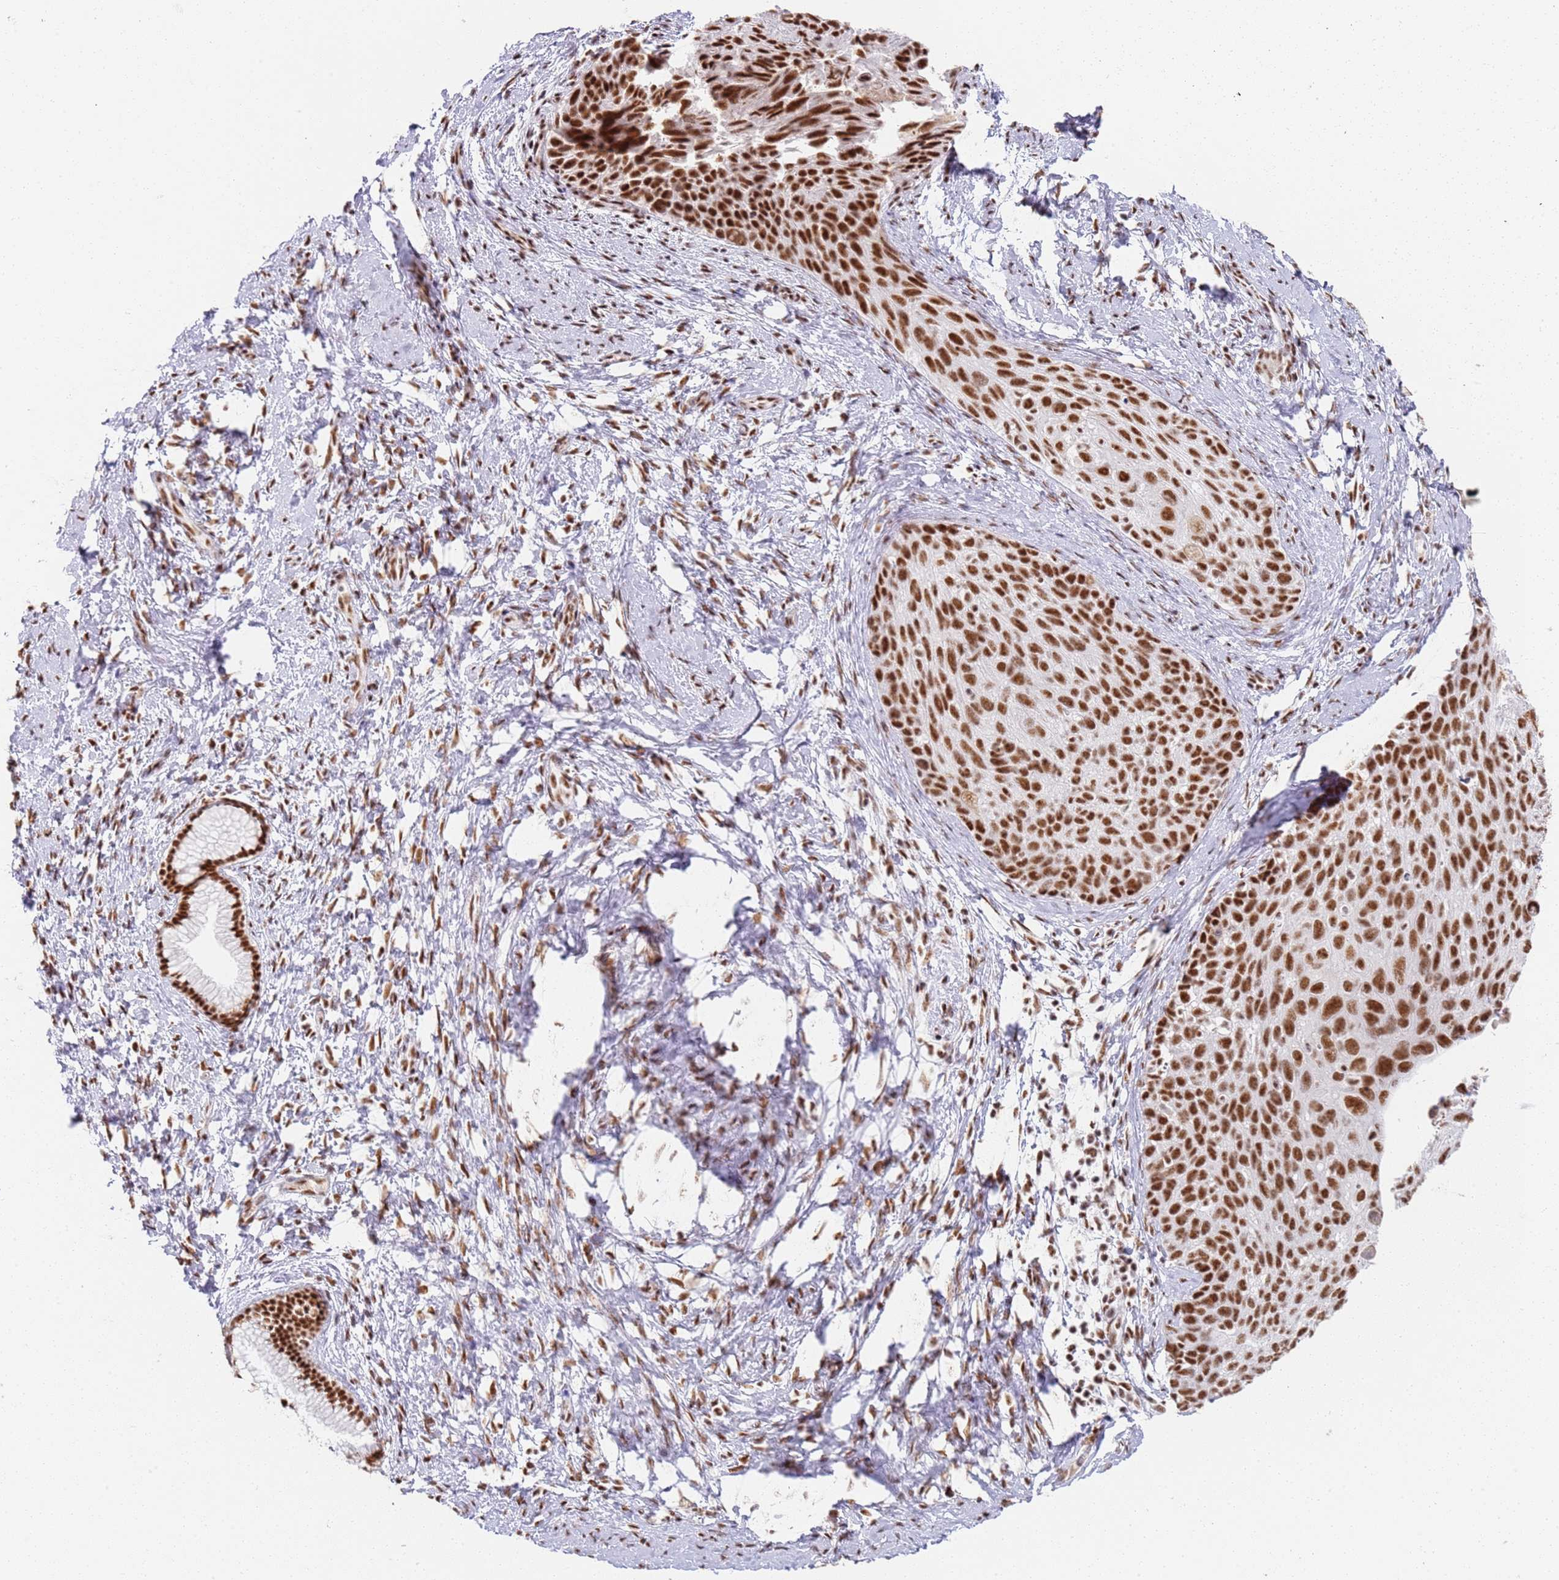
{"staining": {"intensity": "strong", "quantity": ">75%", "location": "nuclear"}, "tissue": "cervical cancer", "cell_type": "Tumor cells", "image_type": "cancer", "snomed": [{"axis": "morphology", "description": "Squamous cell carcinoma, NOS"}, {"axis": "topography", "description": "Cervix"}], "caption": "Protein staining by immunohistochemistry (IHC) demonstrates strong nuclear staining in about >75% of tumor cells in cervical cancer.", "gene": "AKAP8L", "patient": {"sex": "female", "age": 80}}